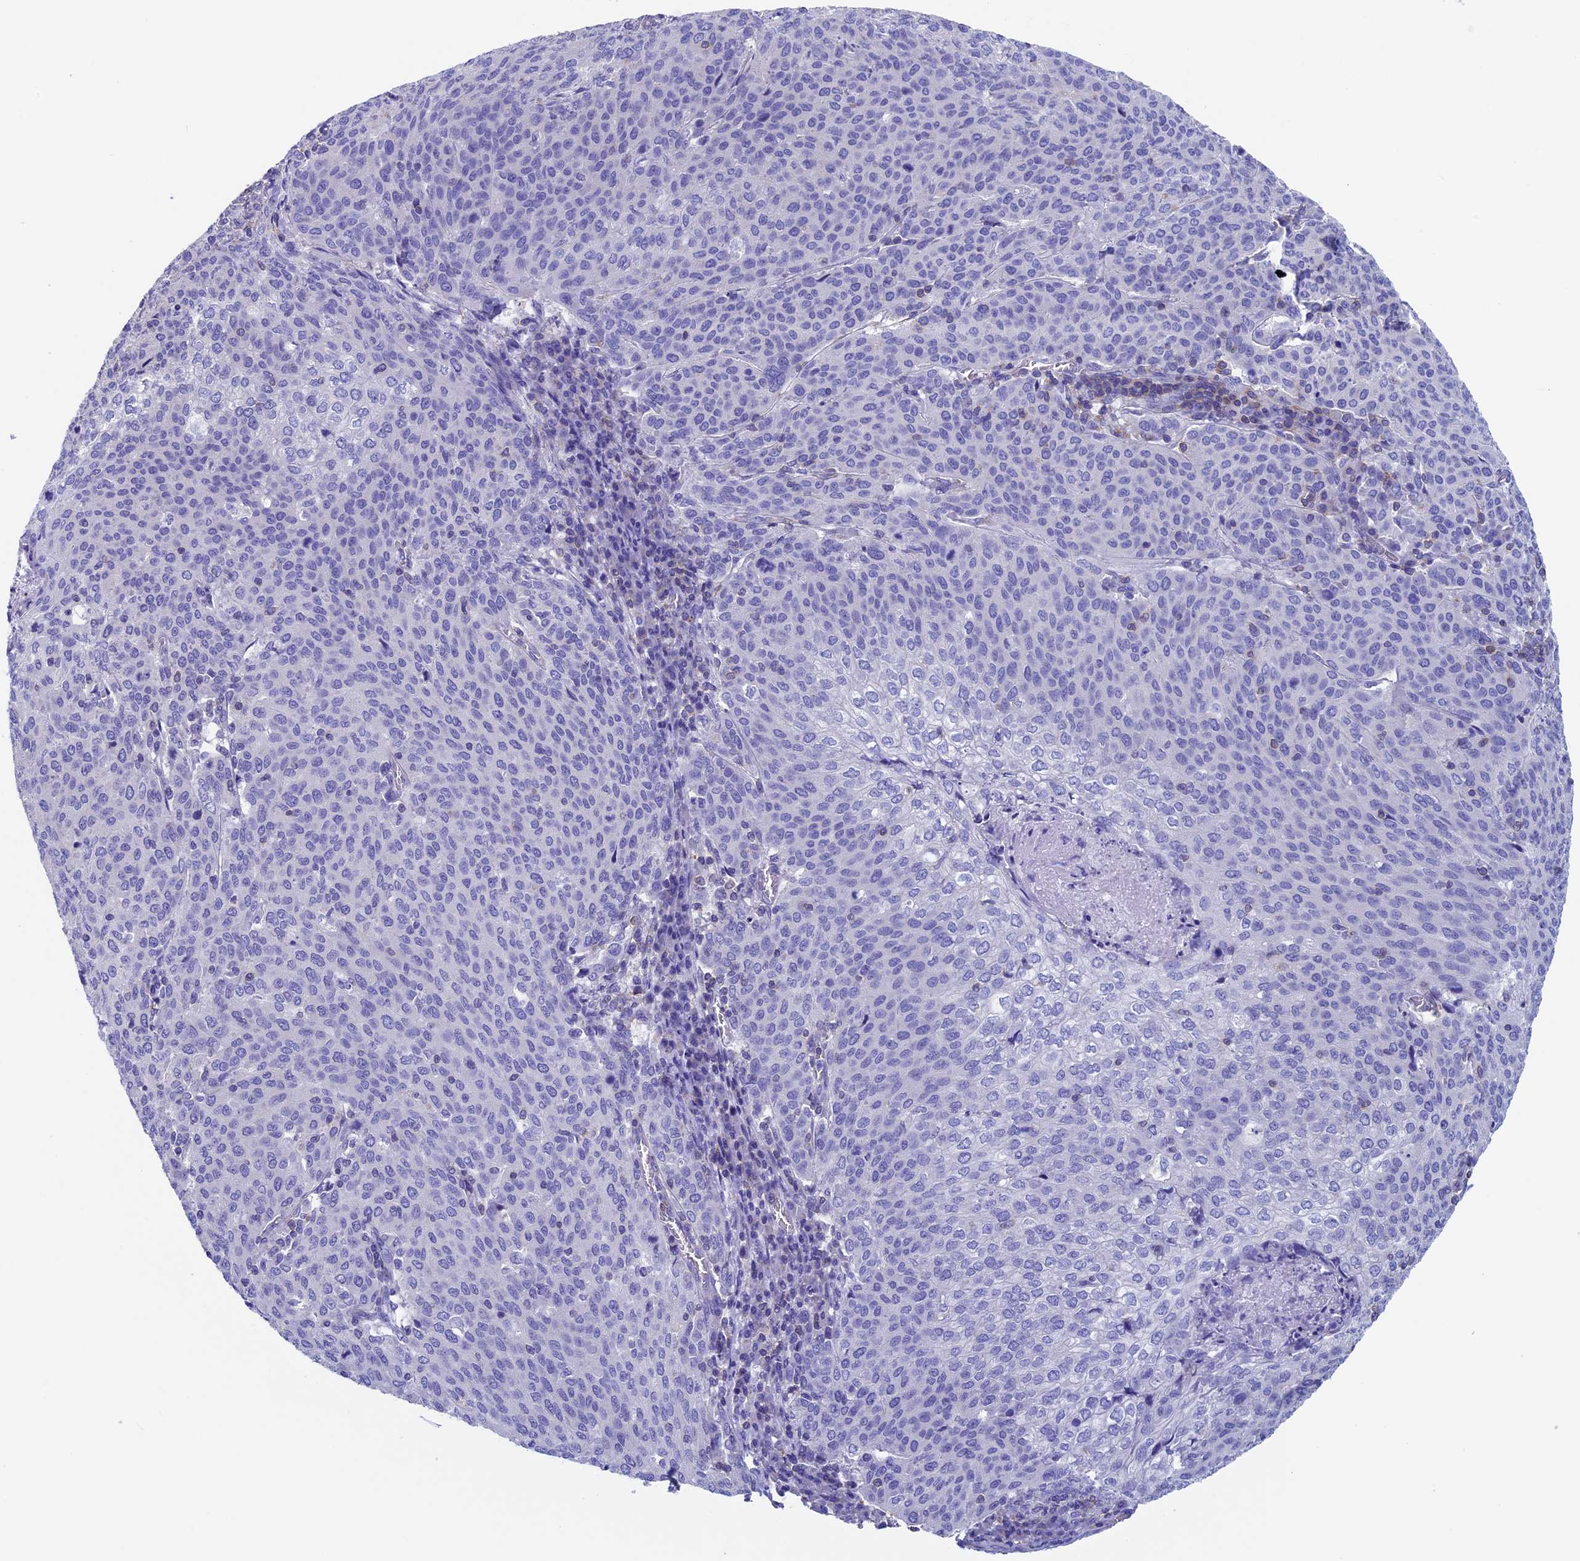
{"staining": {"intensity": "negative", "quantity": "none", "location": "none"}, "tissue": "cervical cancer", "cell_type": "Tumor cells", "image_type": "cancer", "snomed": [{"axis": "morphology", "description": "Squamous cell carcinoma, NOS"}, {"axis": "topography", "description": "Cervix"}], "caption": "This is an immunohistochemistry image of squamous cell carcinoma (cervical). There is no expression in tumor cells.", "gene": "SEPTIN1", "patient": {"sex": "female", "age": 46}}